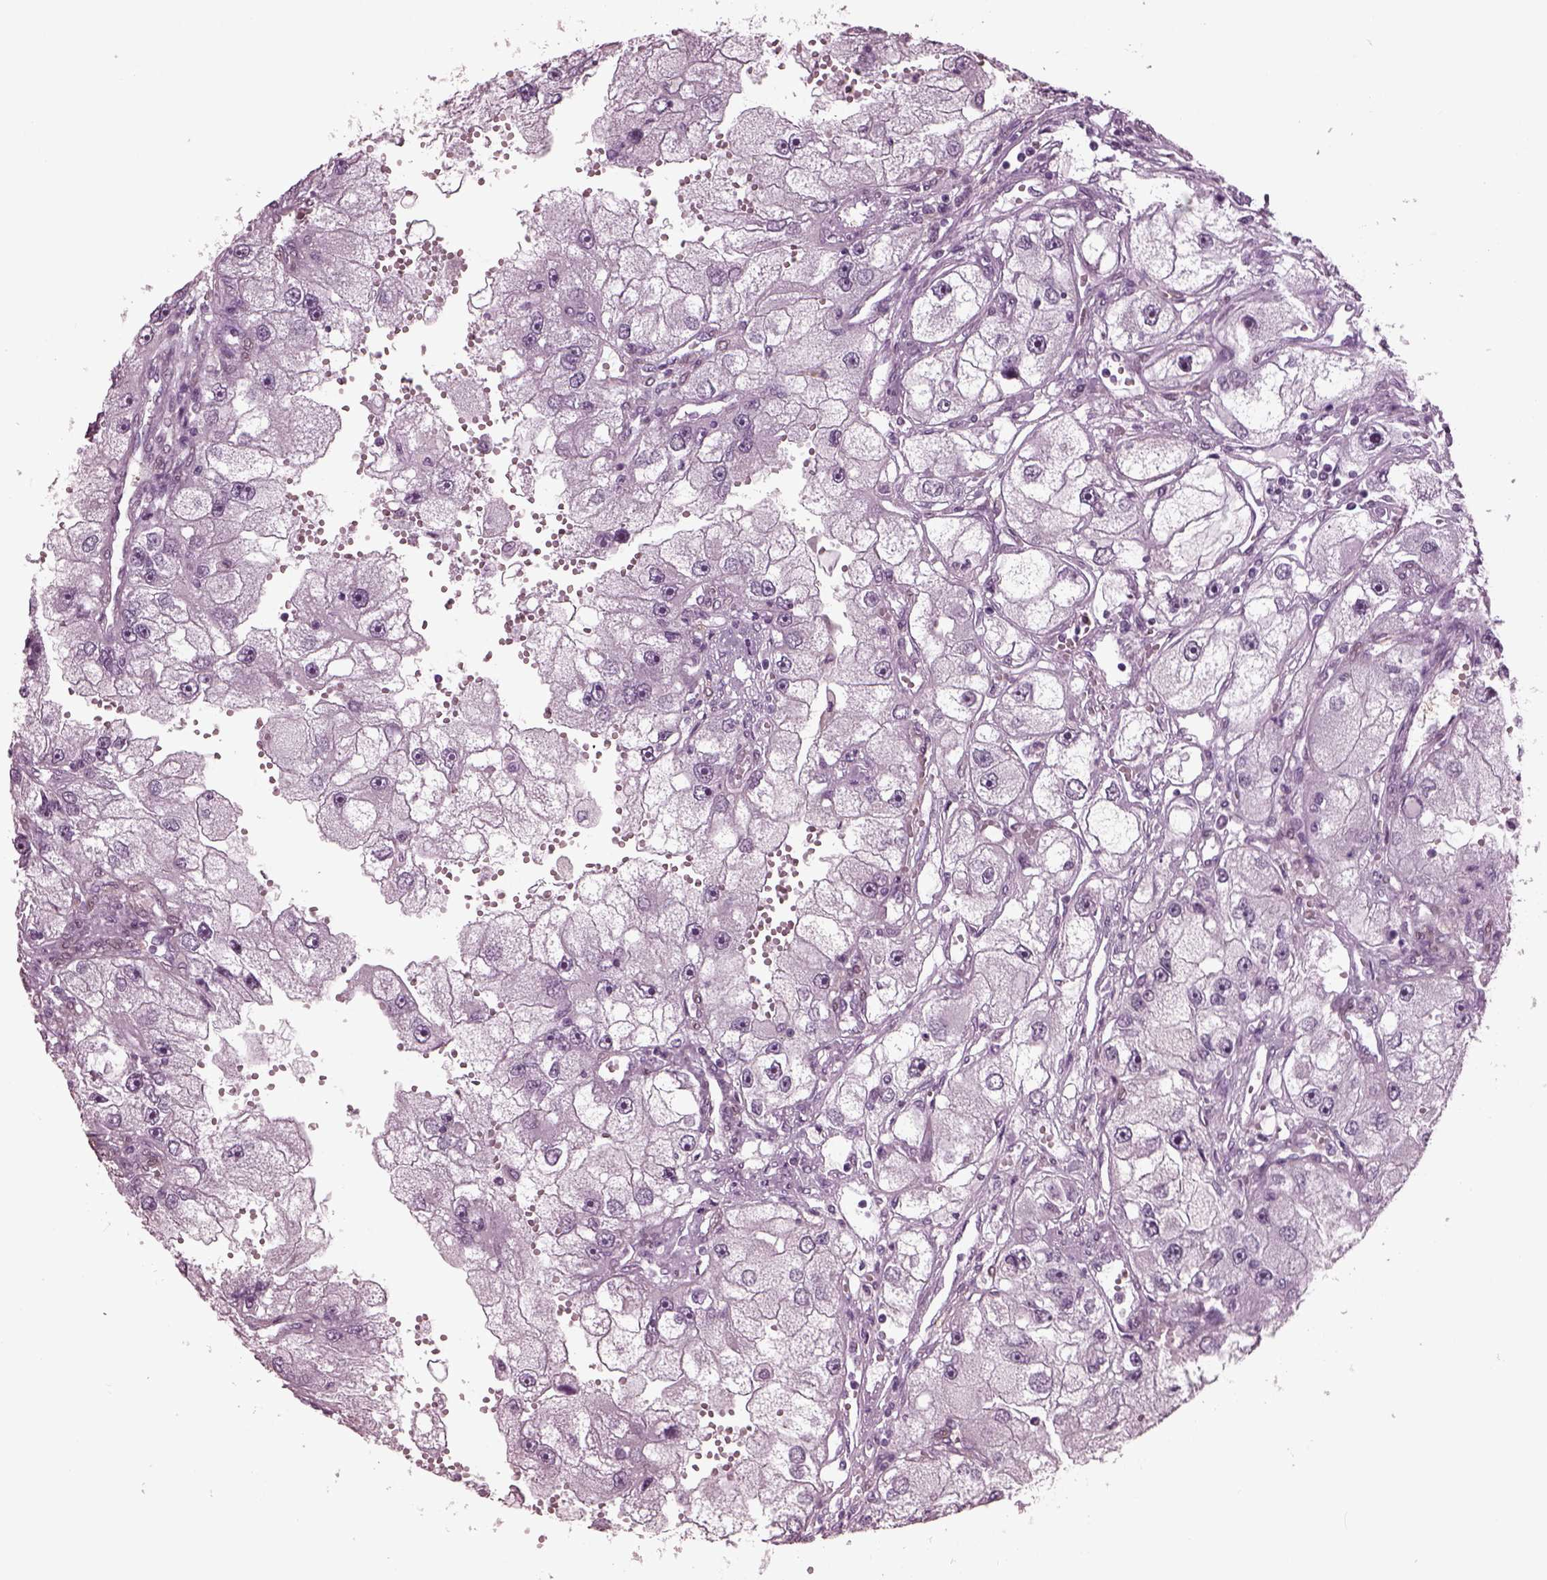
{"staining": {"intensity": "negative", "quantity": "none", "location": "none"}, "tissue": "renal cancer", "cell_type": "Tumor cells", "image_type": "cancer", "snomed": [{"axis": "morphology", "description": "Adenocarcinoma, NOS"}, {"axis": "topography", "description": "Kidney"}], "caption": "Renal cancer was stained to show a protein in brown. There is no significant expression in tumor cells. The staining was performed using DAB to visualize the protein expression in brown, while the nuclei were stained in blue with hematoxylin (Magnification: 20x).", "gene": "TPPP2", "patient": {"sex": "male", "age": 63}}